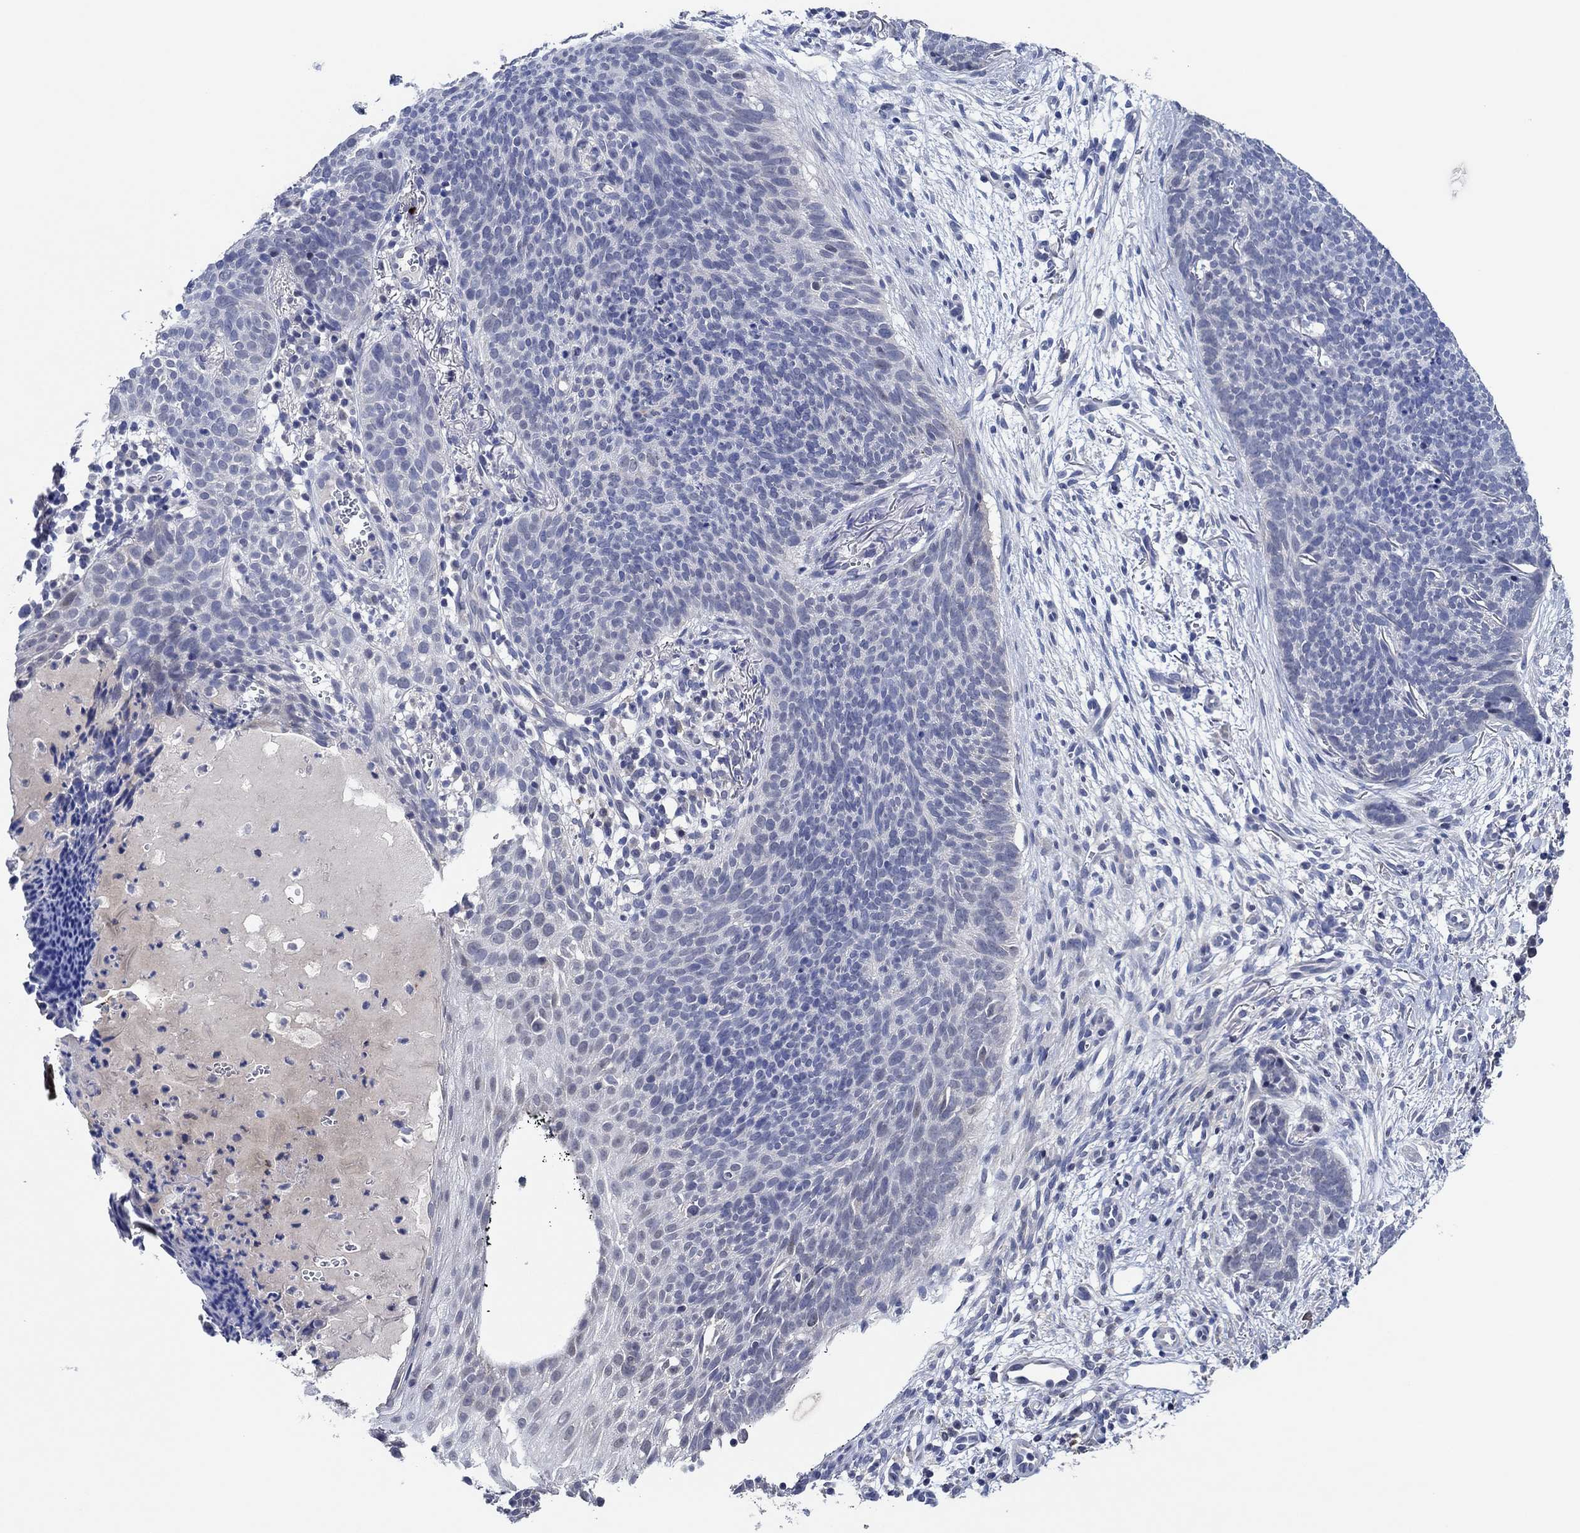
{"staining": {"intensity": "negative", "quantity": "none", "location": "none"}, "tissue": "skin cancer", "cell_type": "Tumor cells", "image_type": "cancer", "snomed": [{"axis": "morphology", "description": "Basal cell carcinoma"}, {"axis": "topography", "description": "Skin"}], "caption": "High power microscopy histopathology image of an immunohistochemistry image of skin cancer (basal cell carcinoma), revealing no significant positivity in tumor cells.", "gene": "PRRT3", "patient": {"sex": "male", "age": 64}}